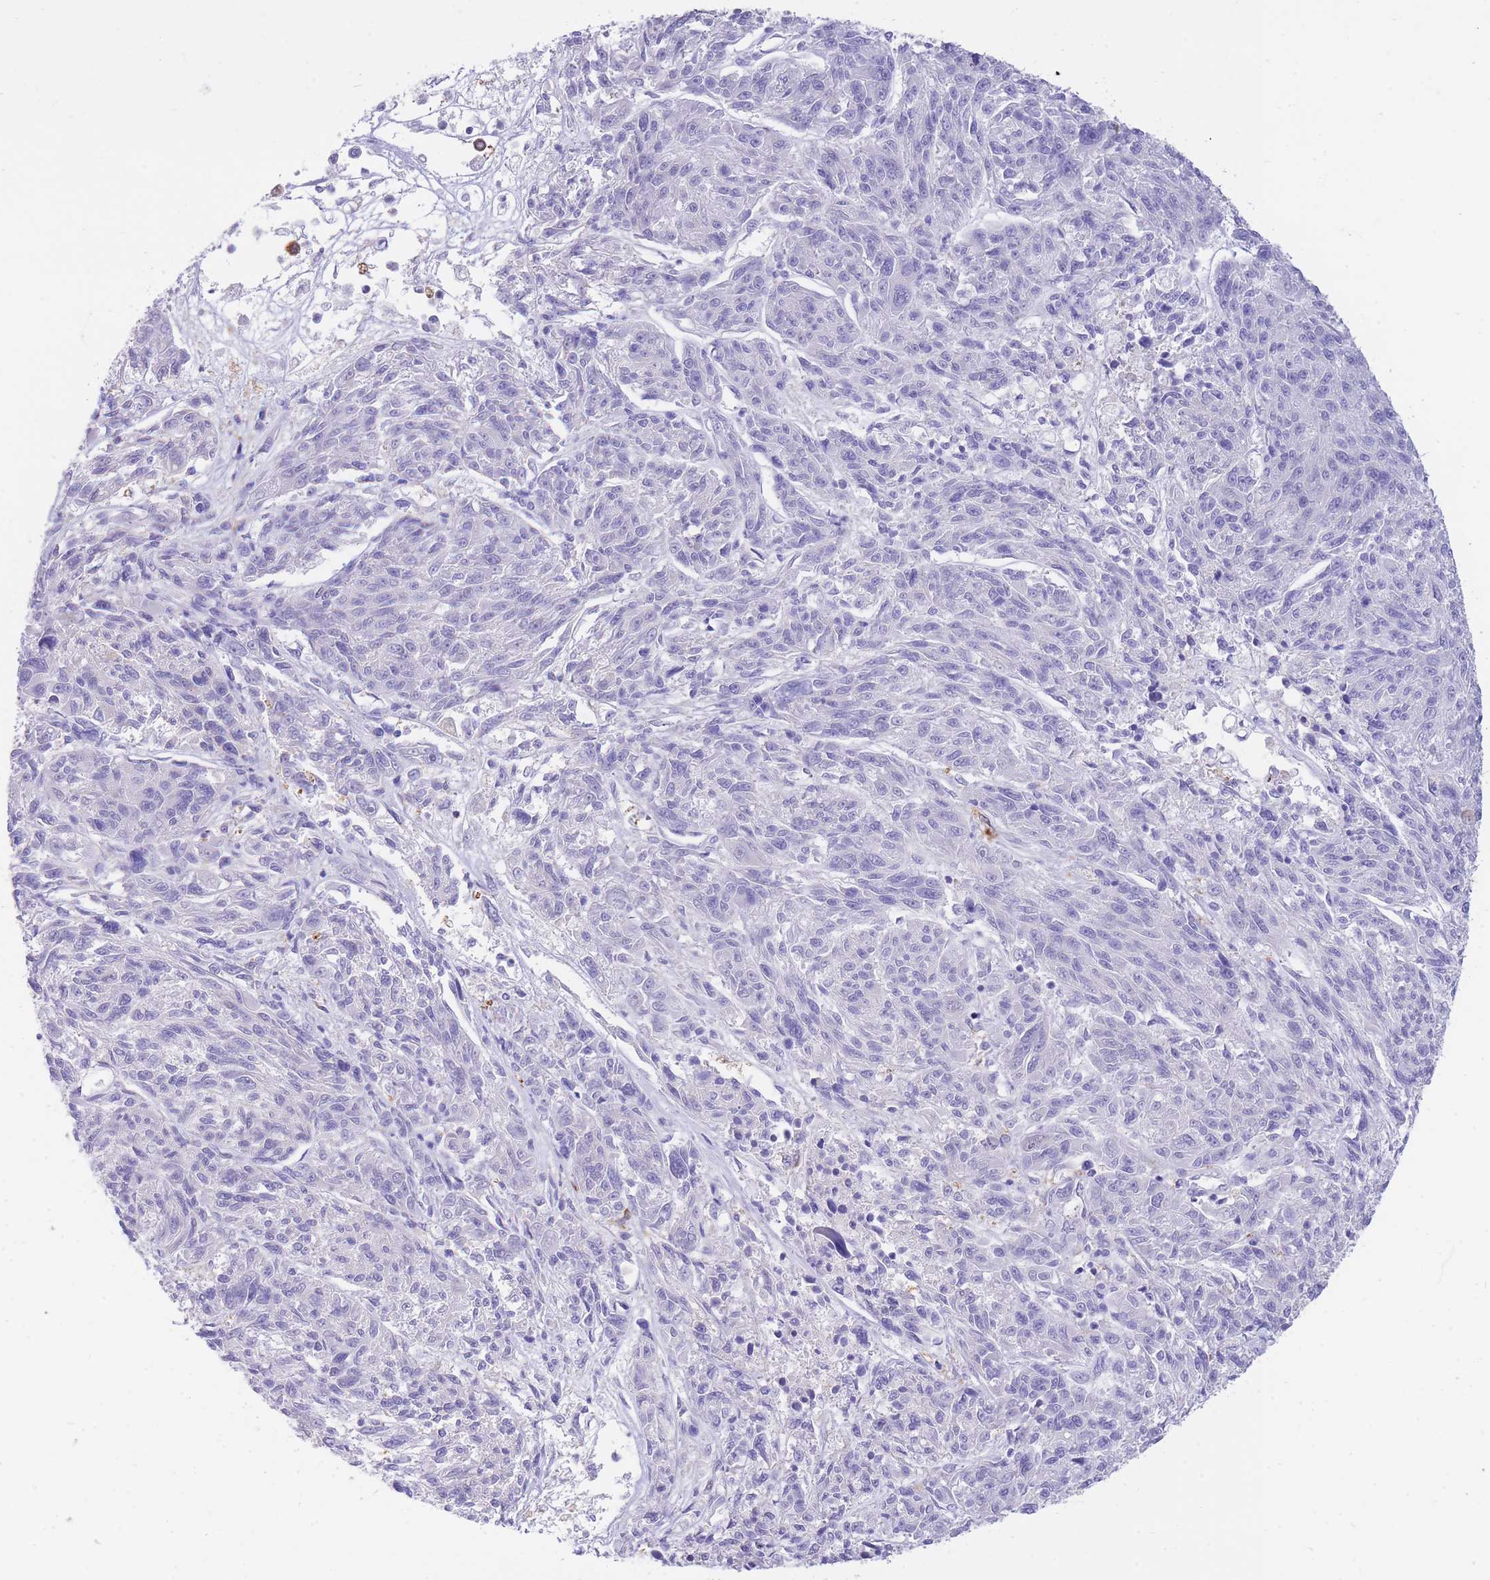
{"staining": {"intensity": "weak", "quantity": "<25%", "location": "cytoplasmic/membranous,nuclear"}, "tissue": "melanoma", "cell_type": "Tumor cells", "image_type": "cancer", "snomed": [{"axis": "morphology", "description": "Malignant melanoma, NOS"}, {"axis": "topography", "description": "Skin"}], "caption": "Immunohistochemistry of human malignant melanoma demonstrates no staining in tumor cells.", "gene": "NAMPT", "patient": {"sex": "male", "age": 53}}